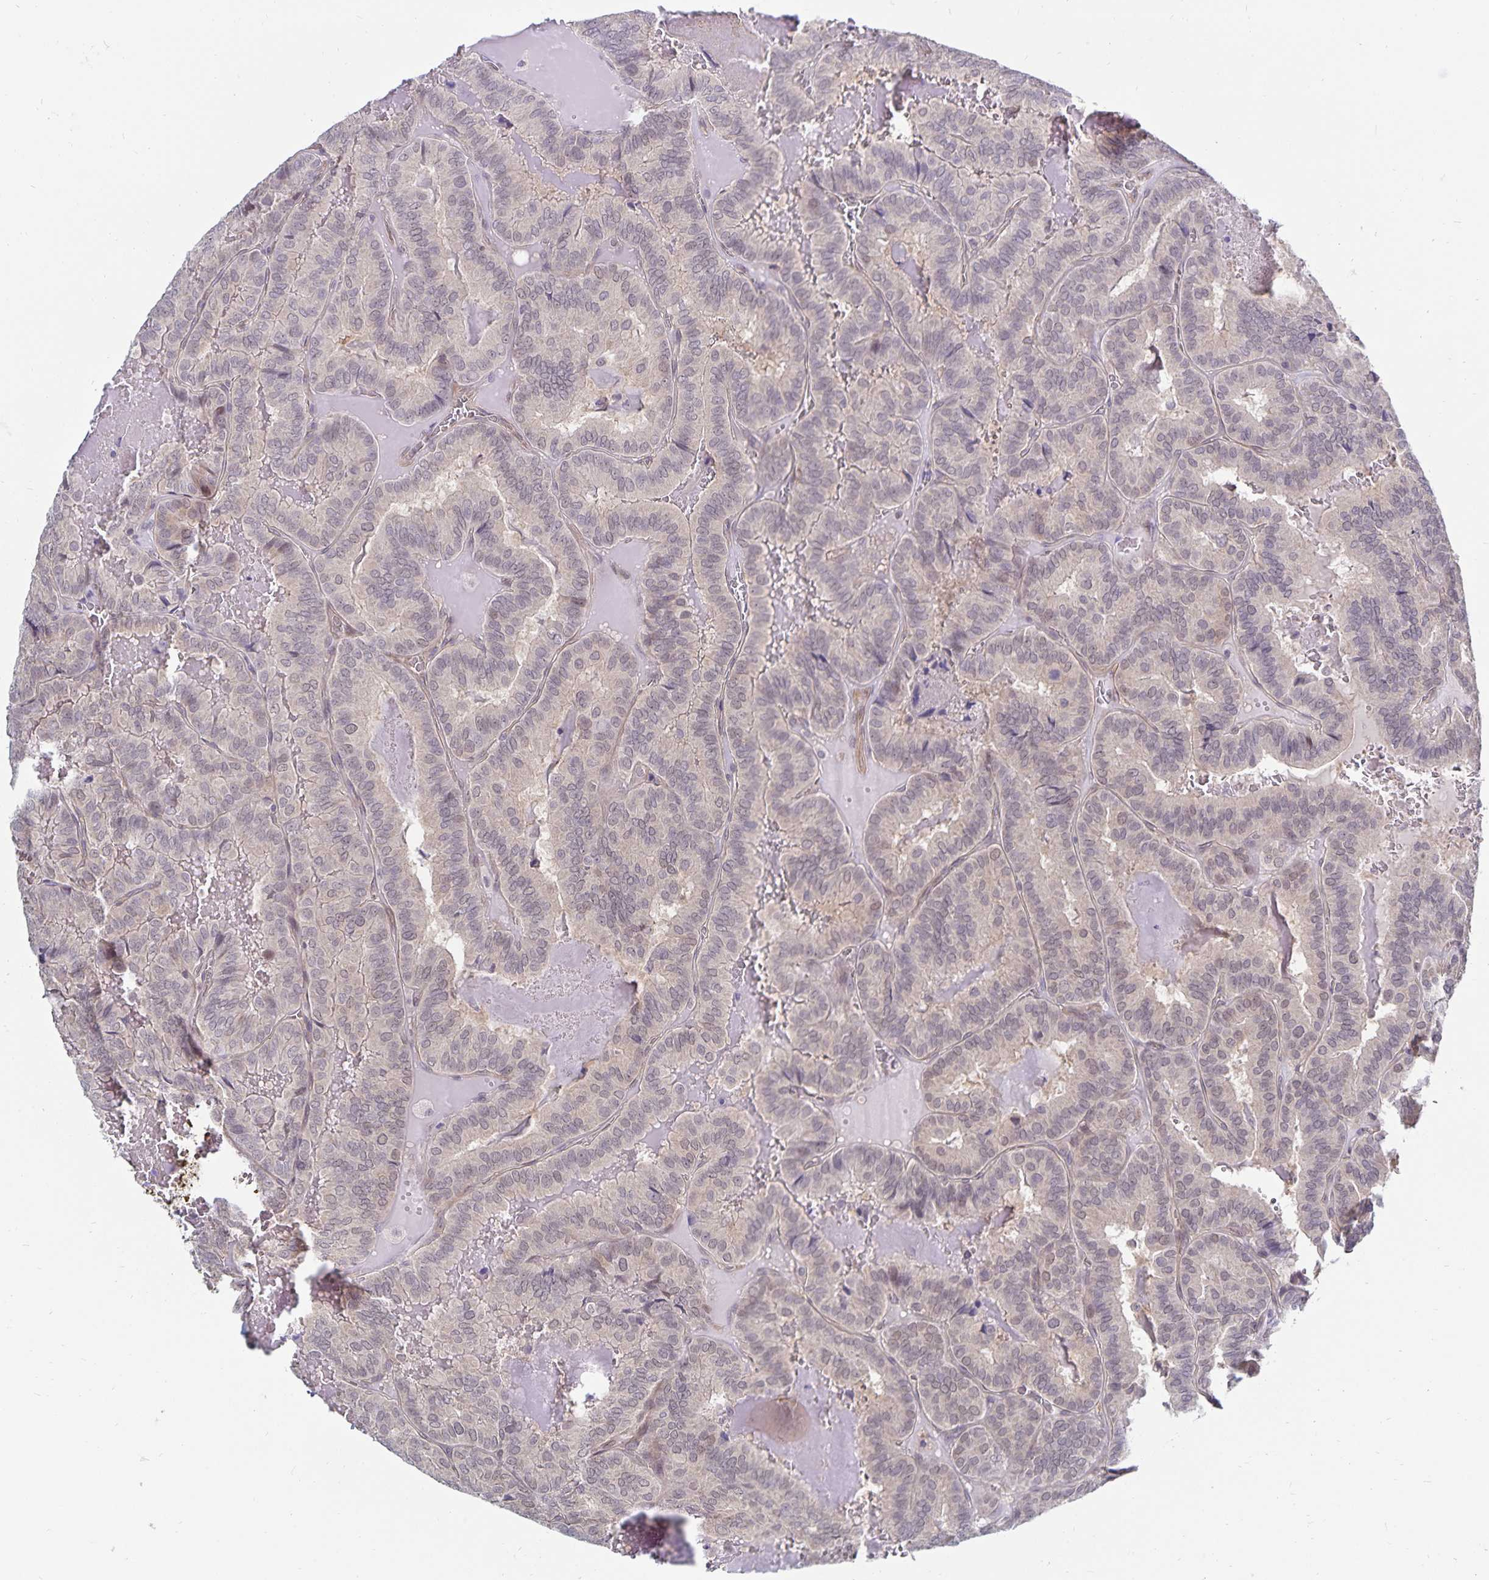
{"staining": {"intensity": "negative", "quantity": "none", "location": "none"}, "tissue": "thyroid cancer", "cell_type": "Tumor cells", "image_type": "cancer", "snomed": [{"axis": "morphology", "description": "Papillary adenocarcinoma, NOS"}, {"axis": "topography", "description": "Thyroid gland"}], "caption": "There is no significant positivity in tumor cells of thyroid papillary adenocarcinoma.", "gene": "CDKN2B", "patient": {"sex": "female", "age": 75}}